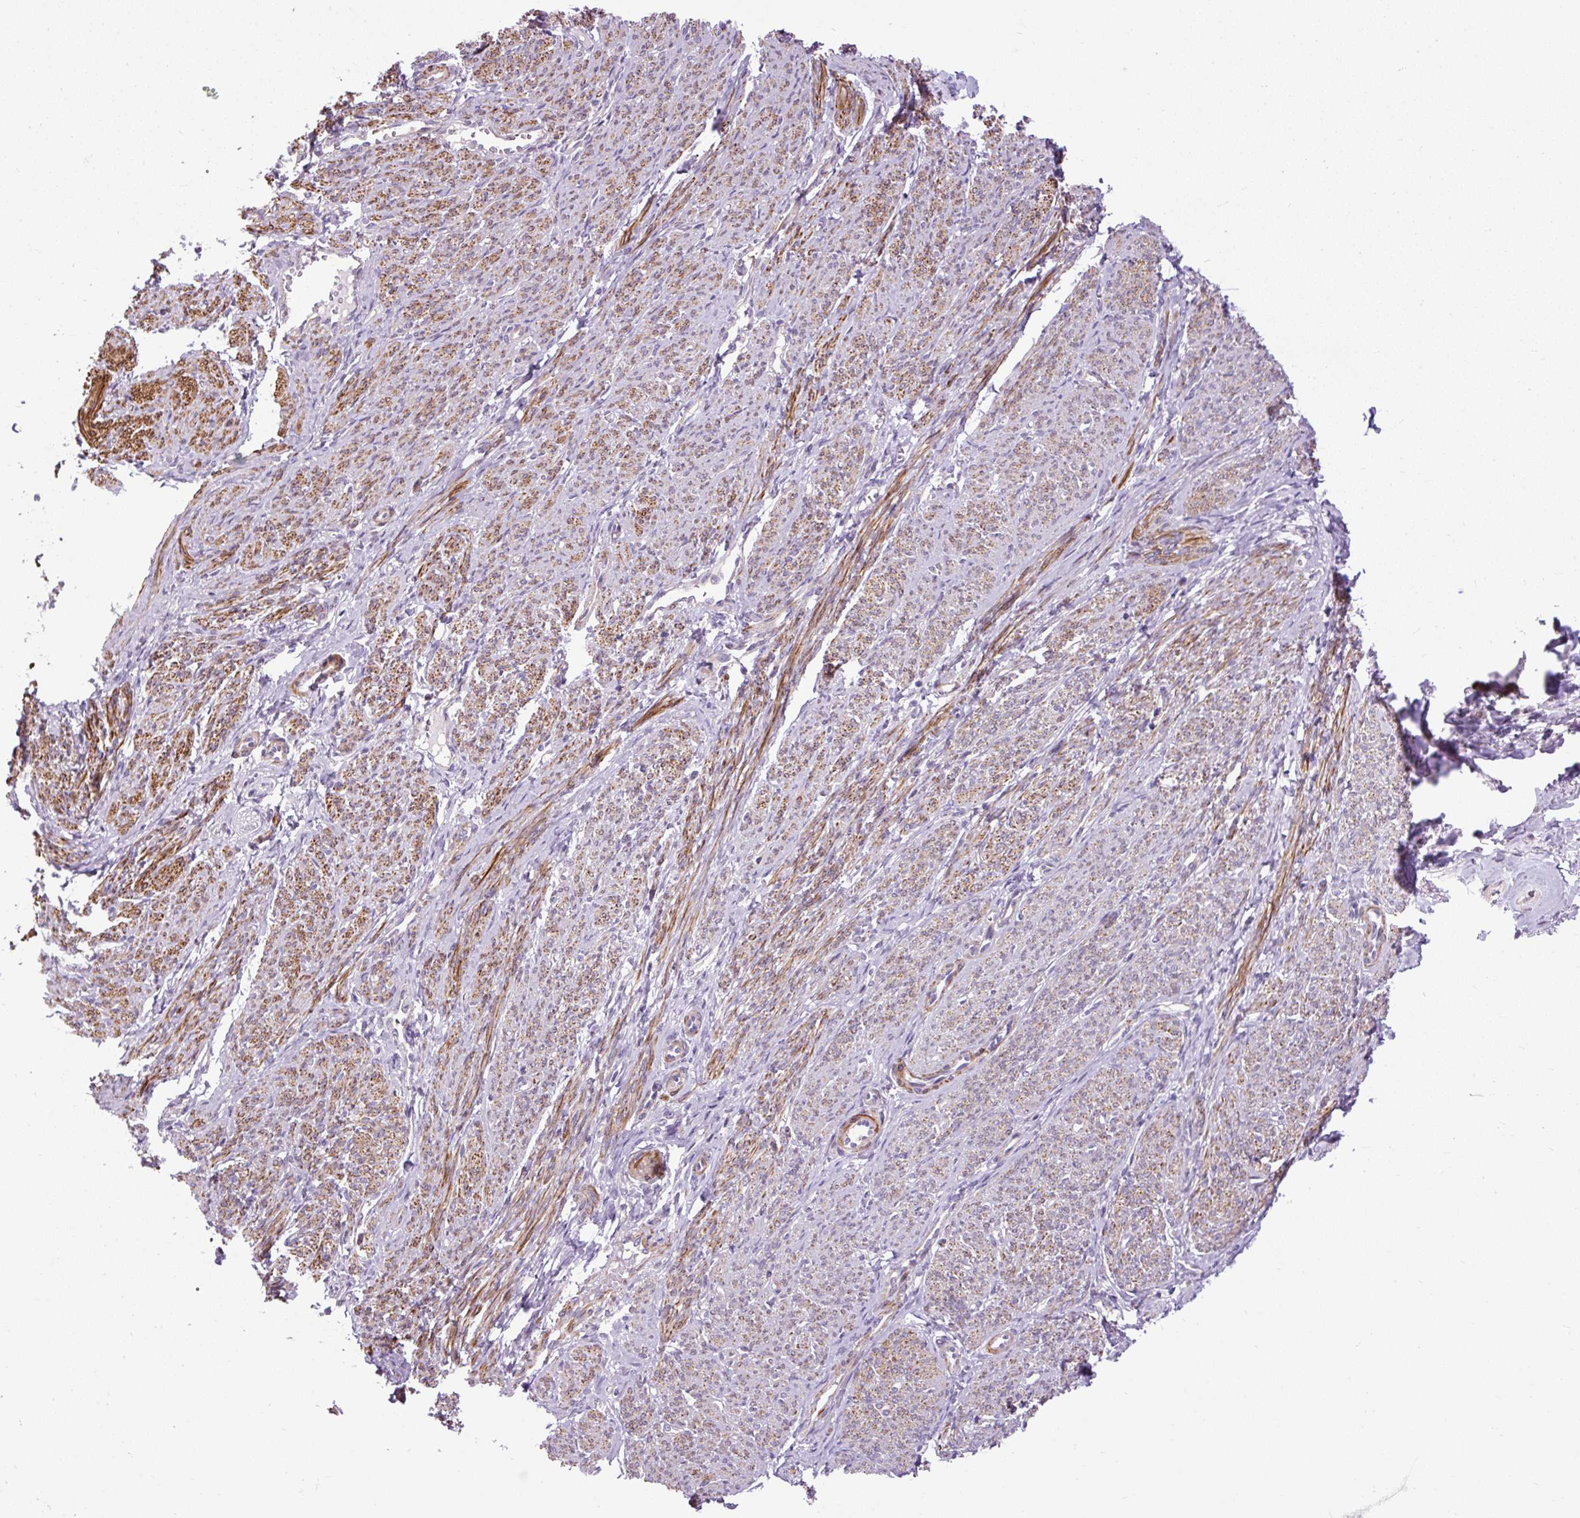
{"staining": {"intensity": "strong", "quantity": ">75%", "location": "cytoplasmic/membranous"}, "tissue": "smooth muscle", "cell_type": "Smooth muscle cells", "image_type": "normal", "snomed": [{"axis": "morphology", "description": "Normal tissue, NOS"}, {"axis": "topography", "description": "Smooth muscle"}], "caption": "Strong cytoplasmic/membranous positivity for a protein is present in approximately >75% of smooth muscle cells of normal smooth muscle using IHC.", "gene": "ZNF197", "patient": {"sex": "female", "age": 65}}